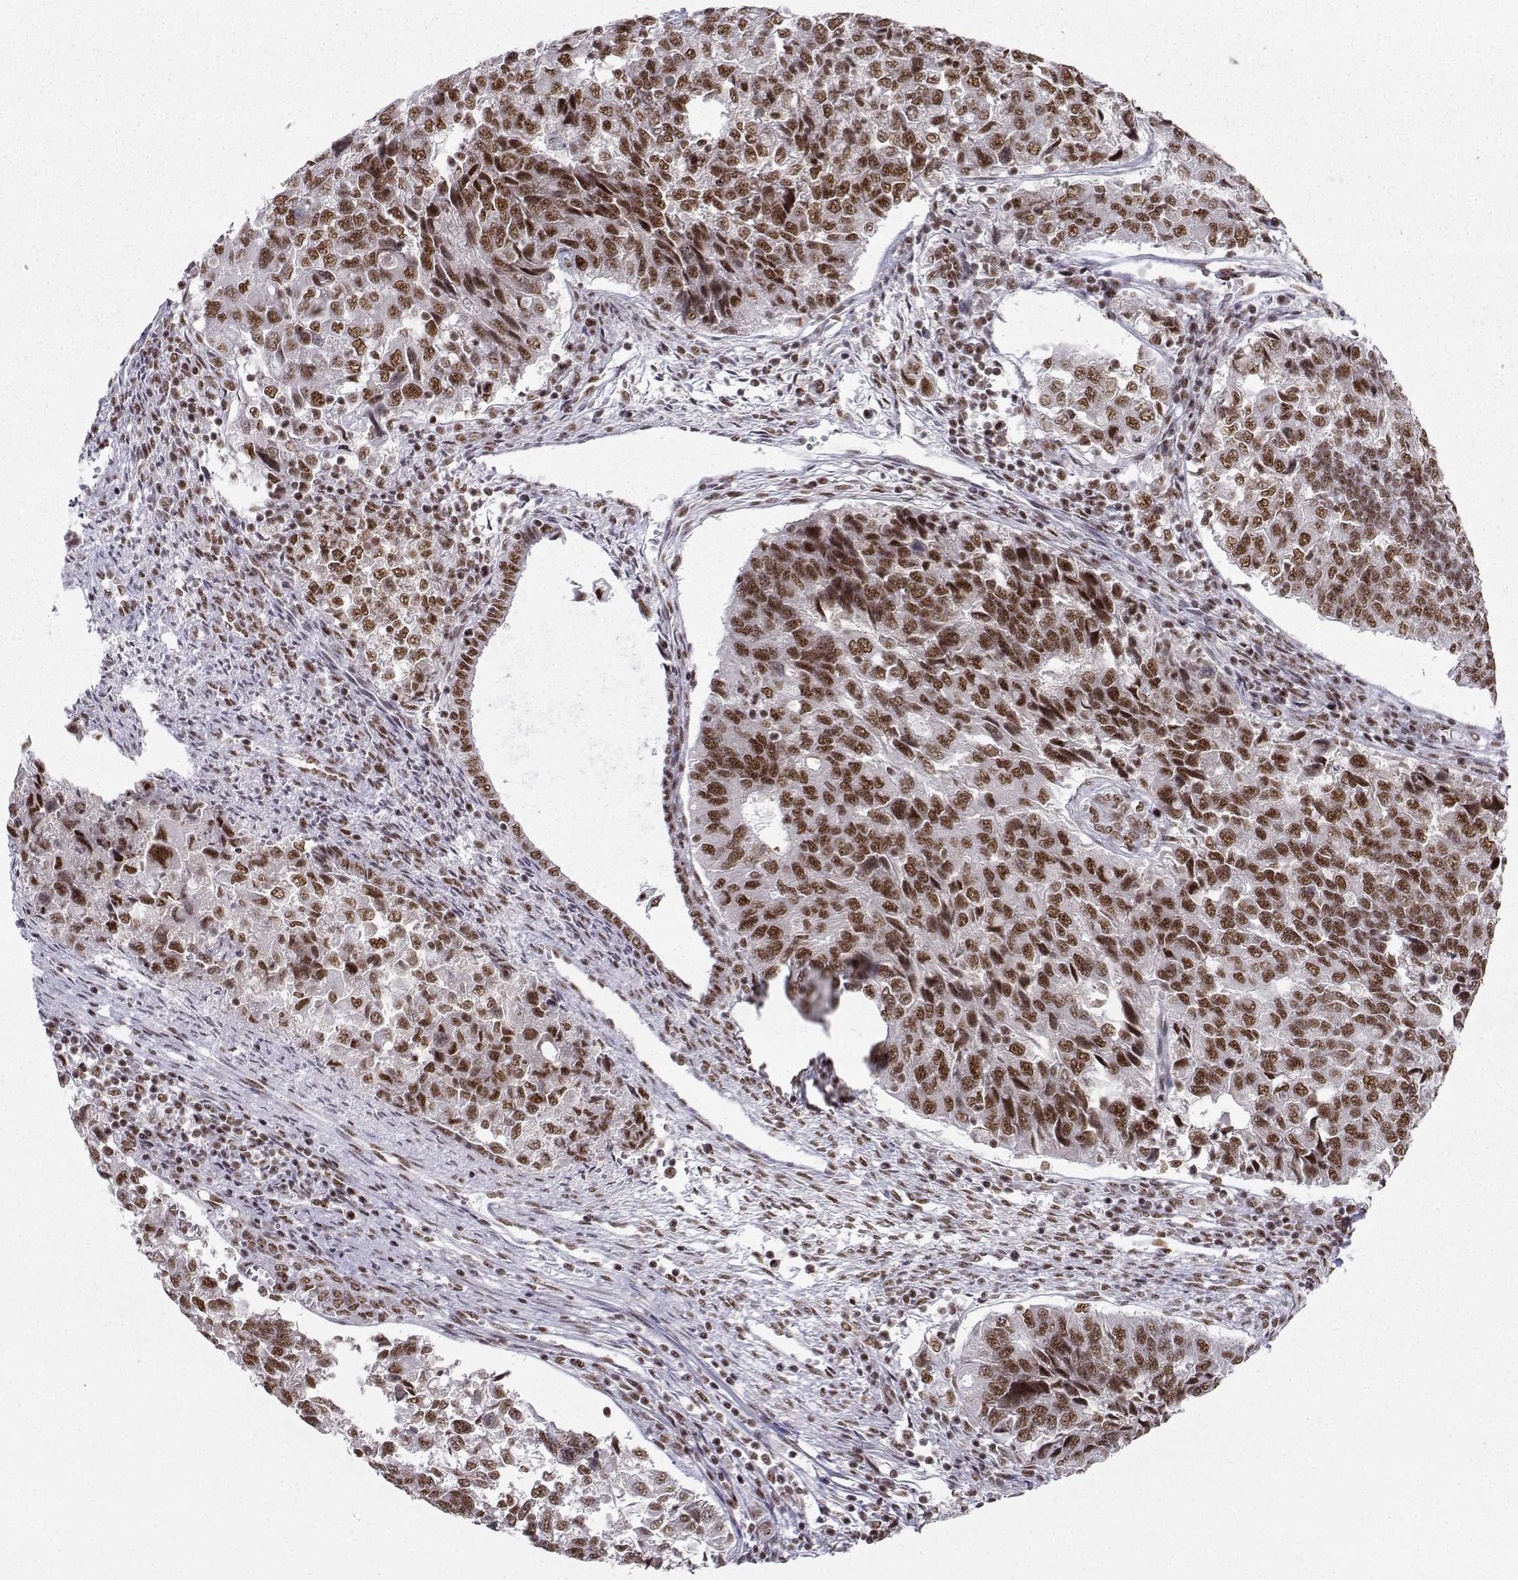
{"staining": {"intensity": "strong", "quantity": "25%-75%", "location": "nuclear"}, "tissue": "endometrial cancer", "cell_type": "Tumor cells", "image_type": "cancer", "snomed": [{"axis": "morphology", "description": "Adenocarcinoma, NOS"}, {"axis": "topography", "description": "Endometrium"}], "caption": "The micrograph exhibits immunohistochemical staining of endometrial adenocarcinoma. There is strong nuclear expression is seen in approximately 25%-75% of tumor cells.", "gene": "SNRPB2", "patient": {"sex": "female", "age": 43}}